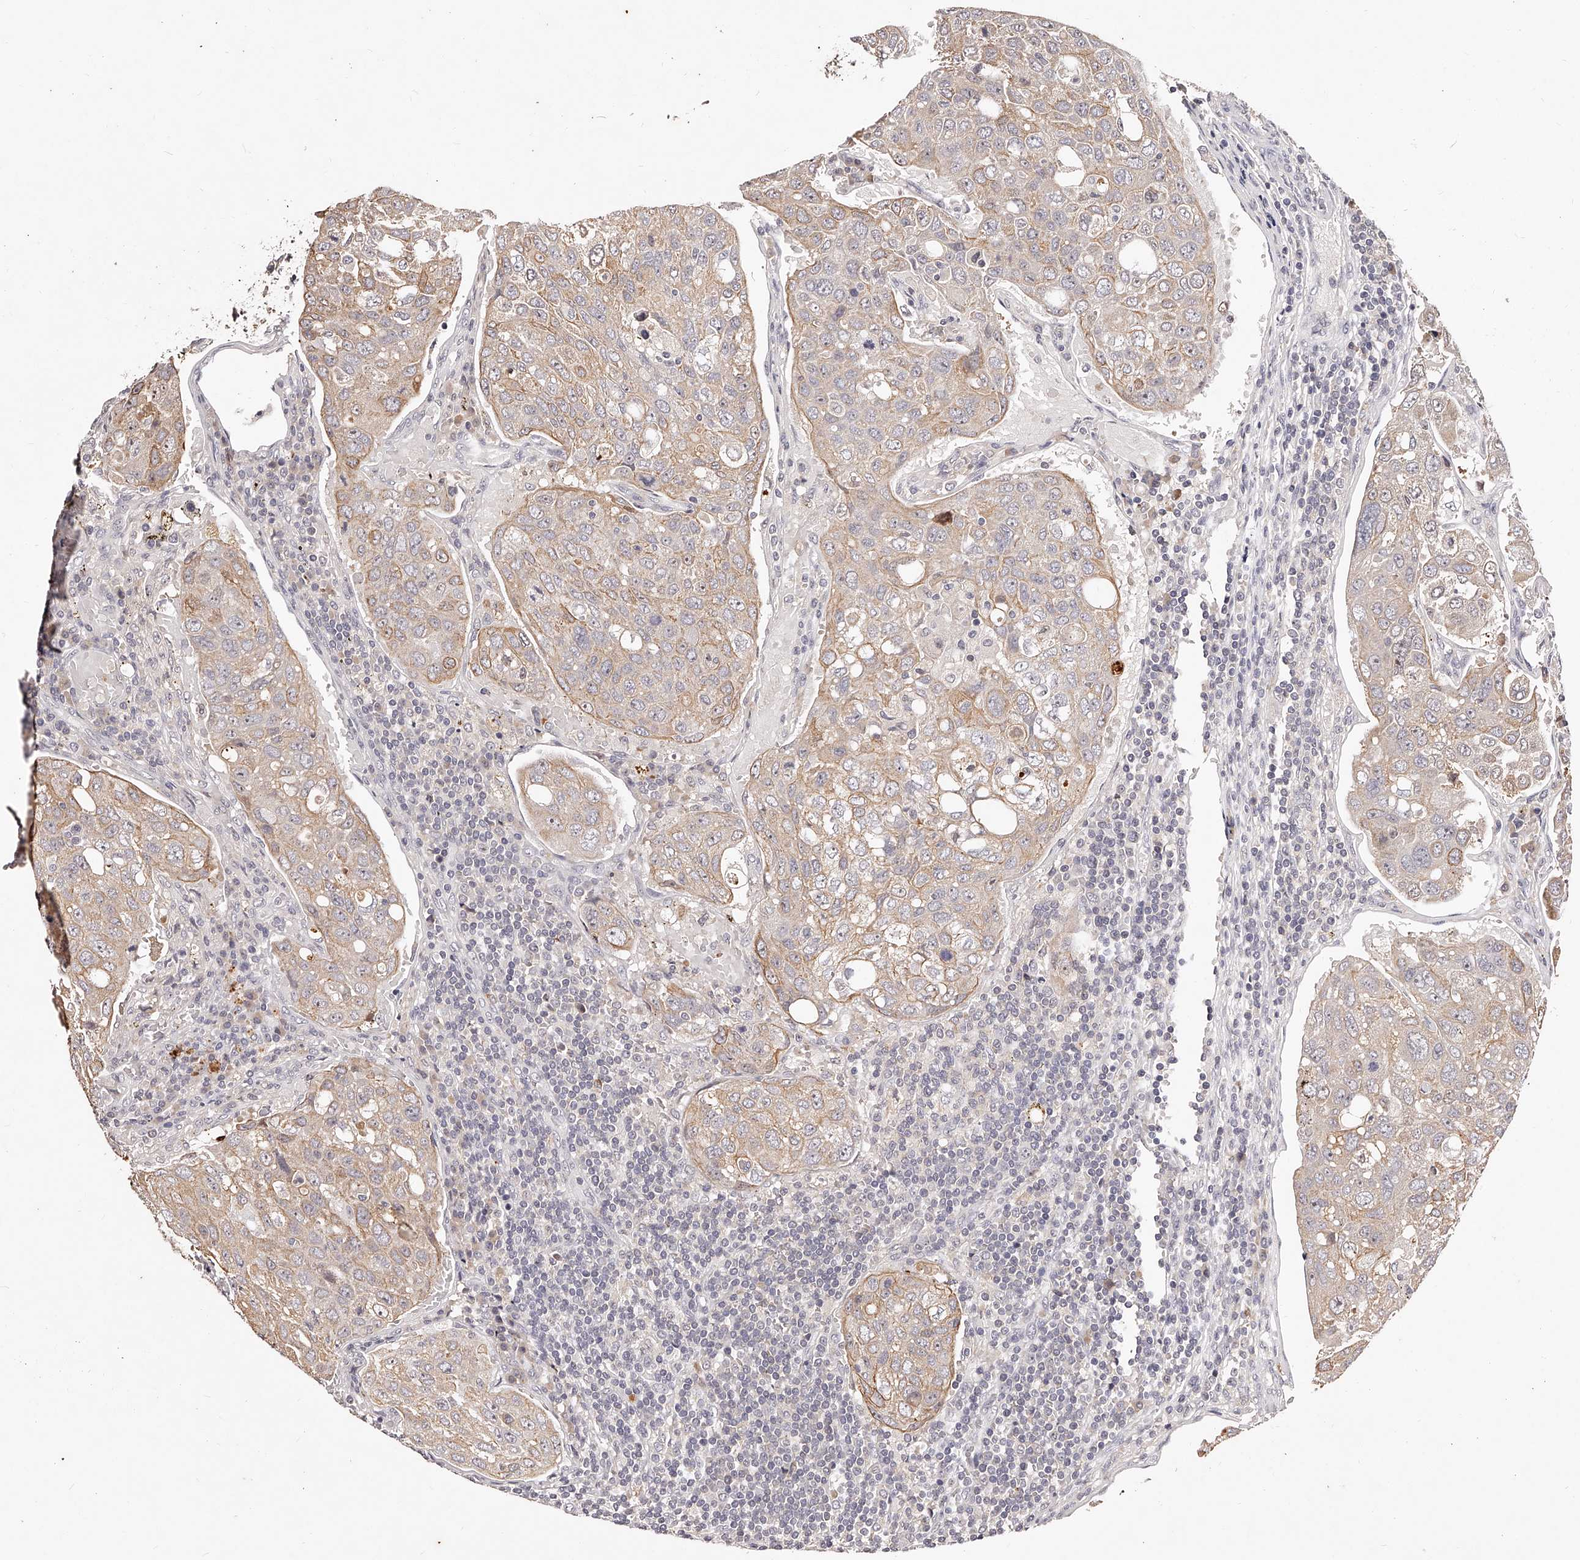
{"staining": {"intensity": "weak", "quantity": "25%-75%", "location": "cytoplasmic/membranous"}, "tissue": "urothelial cancer", "cell_type": "Tumor cells", "image_type": "cancer", "snomed": [{"axis": "morphology", "description": "Urothelial carcinoma, High grade"}, {"axis": "topography", "description": "Lymph node"}, {"axis": "topography", "description": "Urinary bladder"}], "caption": "A micrograph of urothelial cancer stained for a protein exhibits weak cytoplasmic/membranous brown staining in tumor cells. (DAB = brown stain, brightfield microscopy at high magnification).", "gene": "PHACTR1", "patient": {"sex": "male", "age": 51}}